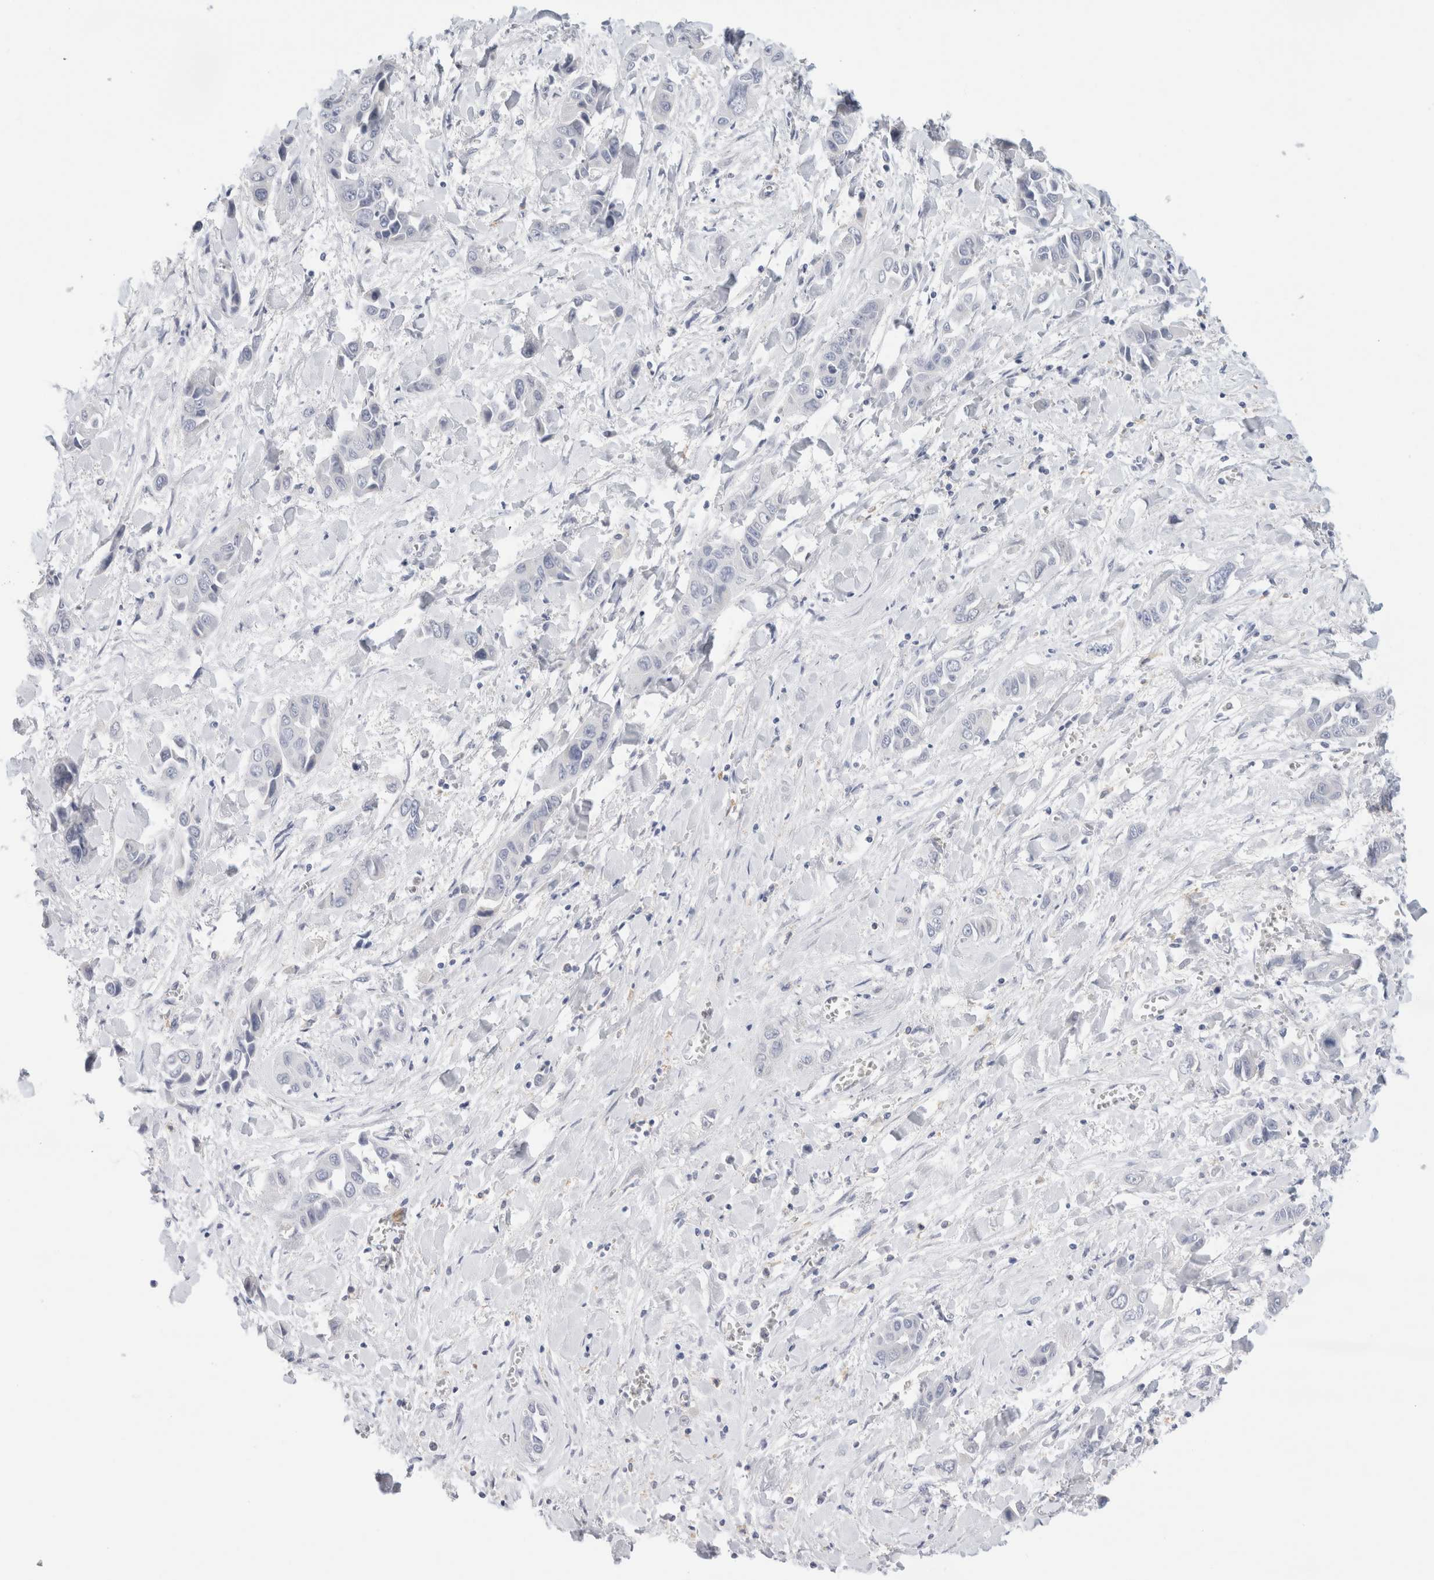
{"staining": {"intensity": "negative", "quantity": "none", "location": "none"}, "tissue": "liver cancer", "cell_type": "Tumor cells", "image_type": "cancer", "snomed": [{"axis": "morphology", "description": "Cholangiocarcinoma"}, {"axis": "topography", "description": "Liver"}], "caption": "High power microscopy photomicrograph of an immunohistochemistry photomicrograph of liver cancer (cholangiocarcinoma), revealing no significant staining in tumor cells.", "gene": "ADAM30", "patient": {"sex": "female", "age": 52}}